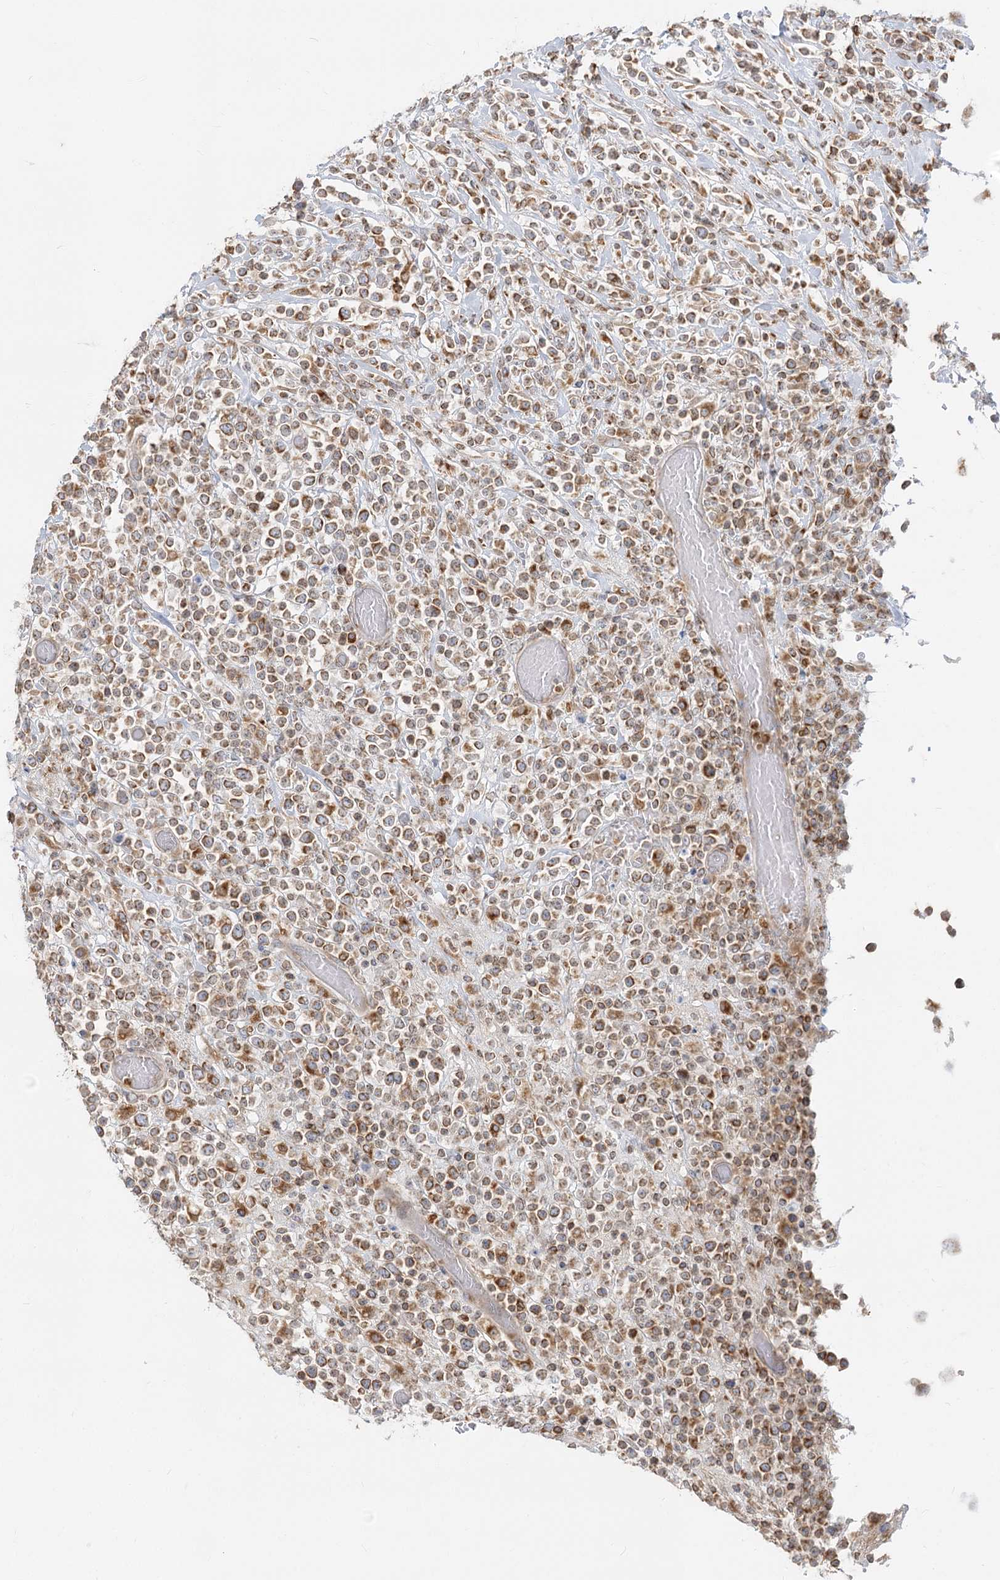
{"staining": {"intensity": "moderate", "quantity": ">75%", "location": "cytoplasmic/membranous"}, "tissue": "lymphoma", "cell_type": "Tumor cells", "image_type": "cancer", "snomed": [{"axis": "morphology", "description": "Malignant lymphoma, non-Hodgkin's type, High grade"}, {"axis": "topography", "description": "Colon"}], "caption": "Moderate cytoplasmic/membranous expression is appreciated in about >75% of tumor cells in lymphoma. The staining was performed using DAB, with brown indicating positive protein expression. Nuclei are stained blue with hematoxylin.", "gene": "MTMR3", "patient": {"sex": "female", "age": 53}}